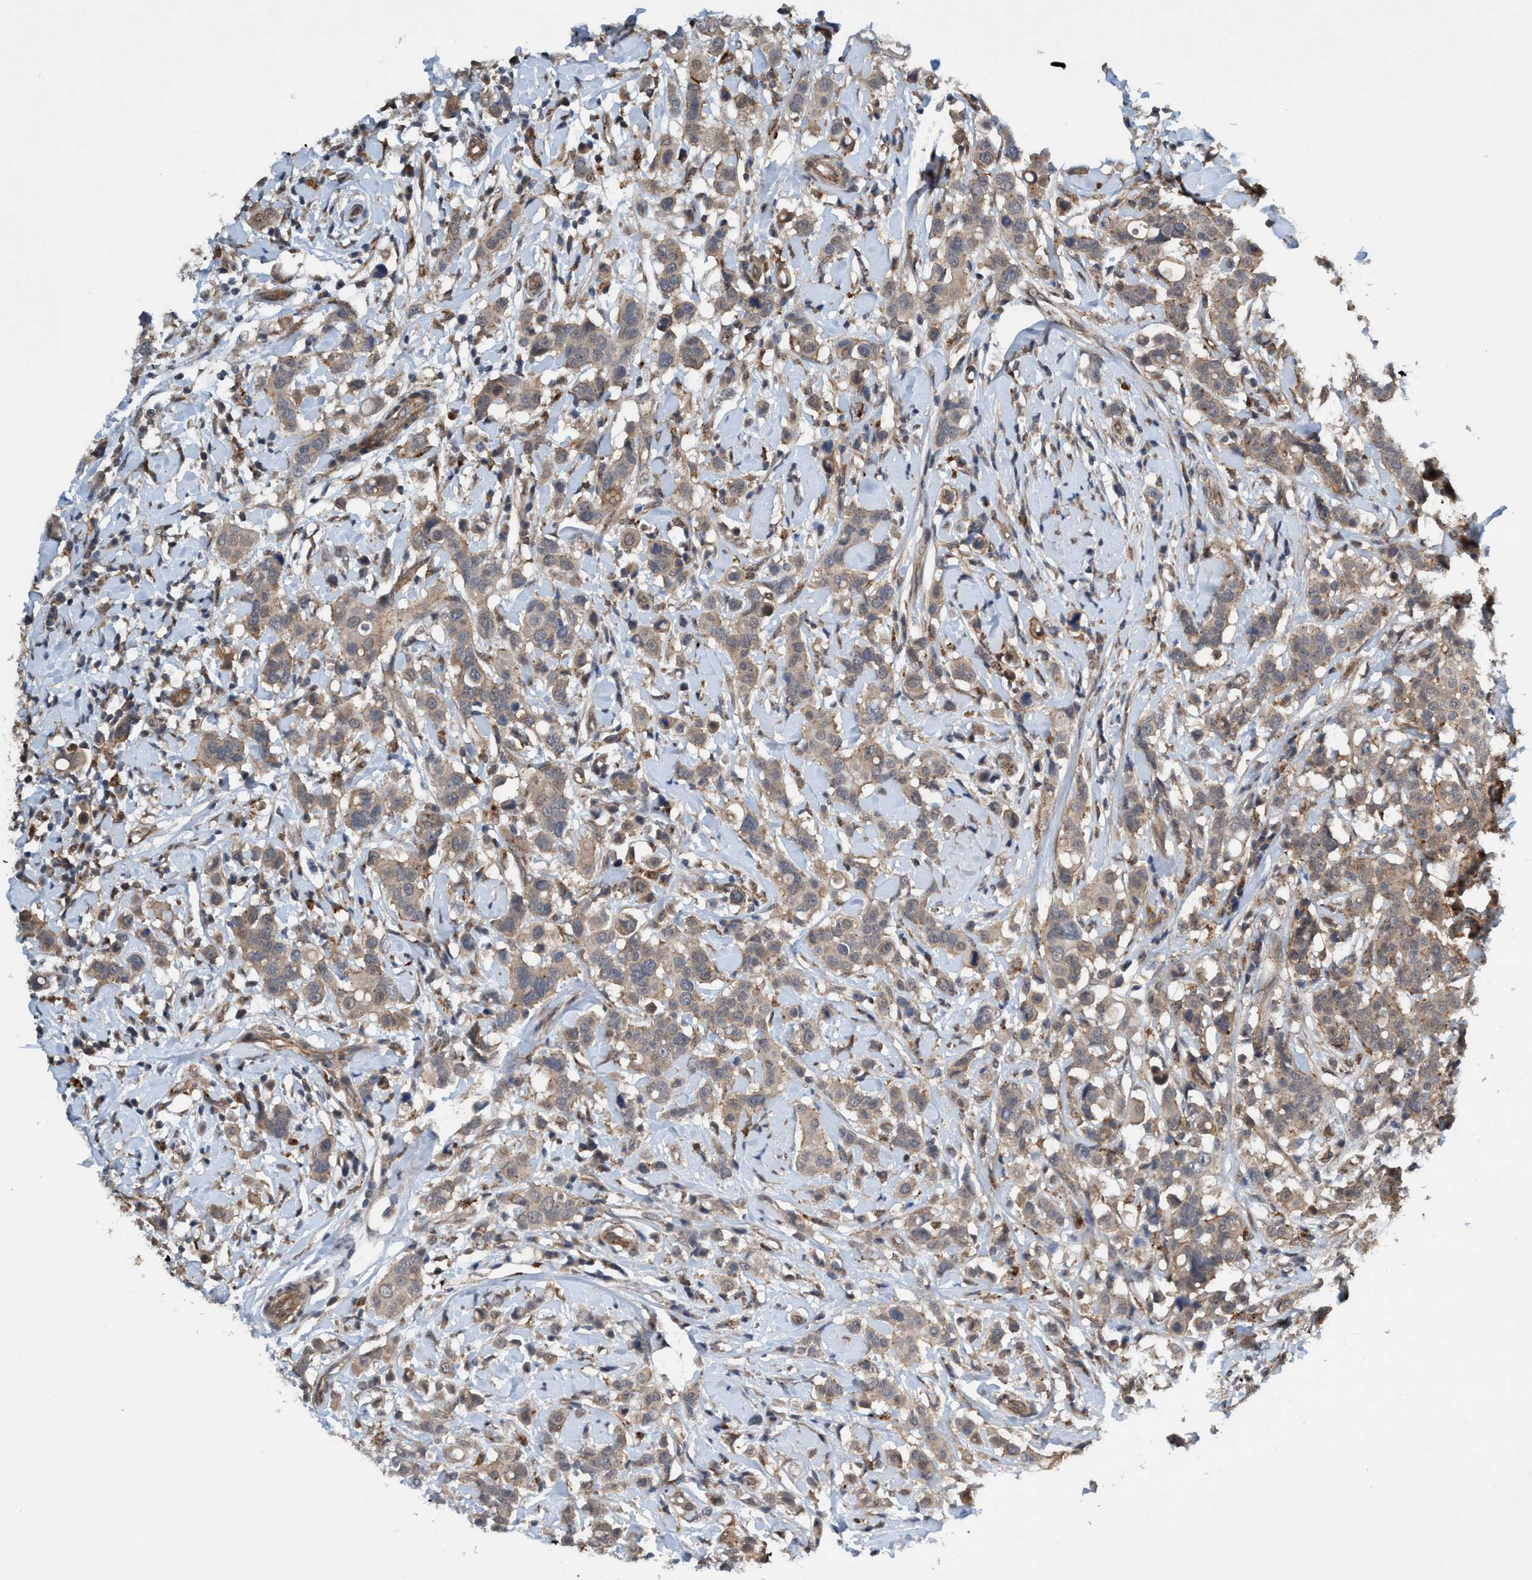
{"staining": {"intensity": "weak", "quantity": ">75%", "location": "cytoplasmic/membranous"}, "tissue": "breast cancer", "cell_type": "Tumor cells", "image_type": "cancer", "snomed": [{"axis": "morphology", "description": "Duct carcinoma"}, {"axis": "topography", "description": "Breast"}], "caption": "High-power microscopy captured an IHC histopathology image of invasive ductal carcinoma (breast), revealing weak cytoplasmic/membranous staining in approximately >75% of tumor cells.", "gene": "TRIM65", "patient": {"sex": "female", "age": 27}}